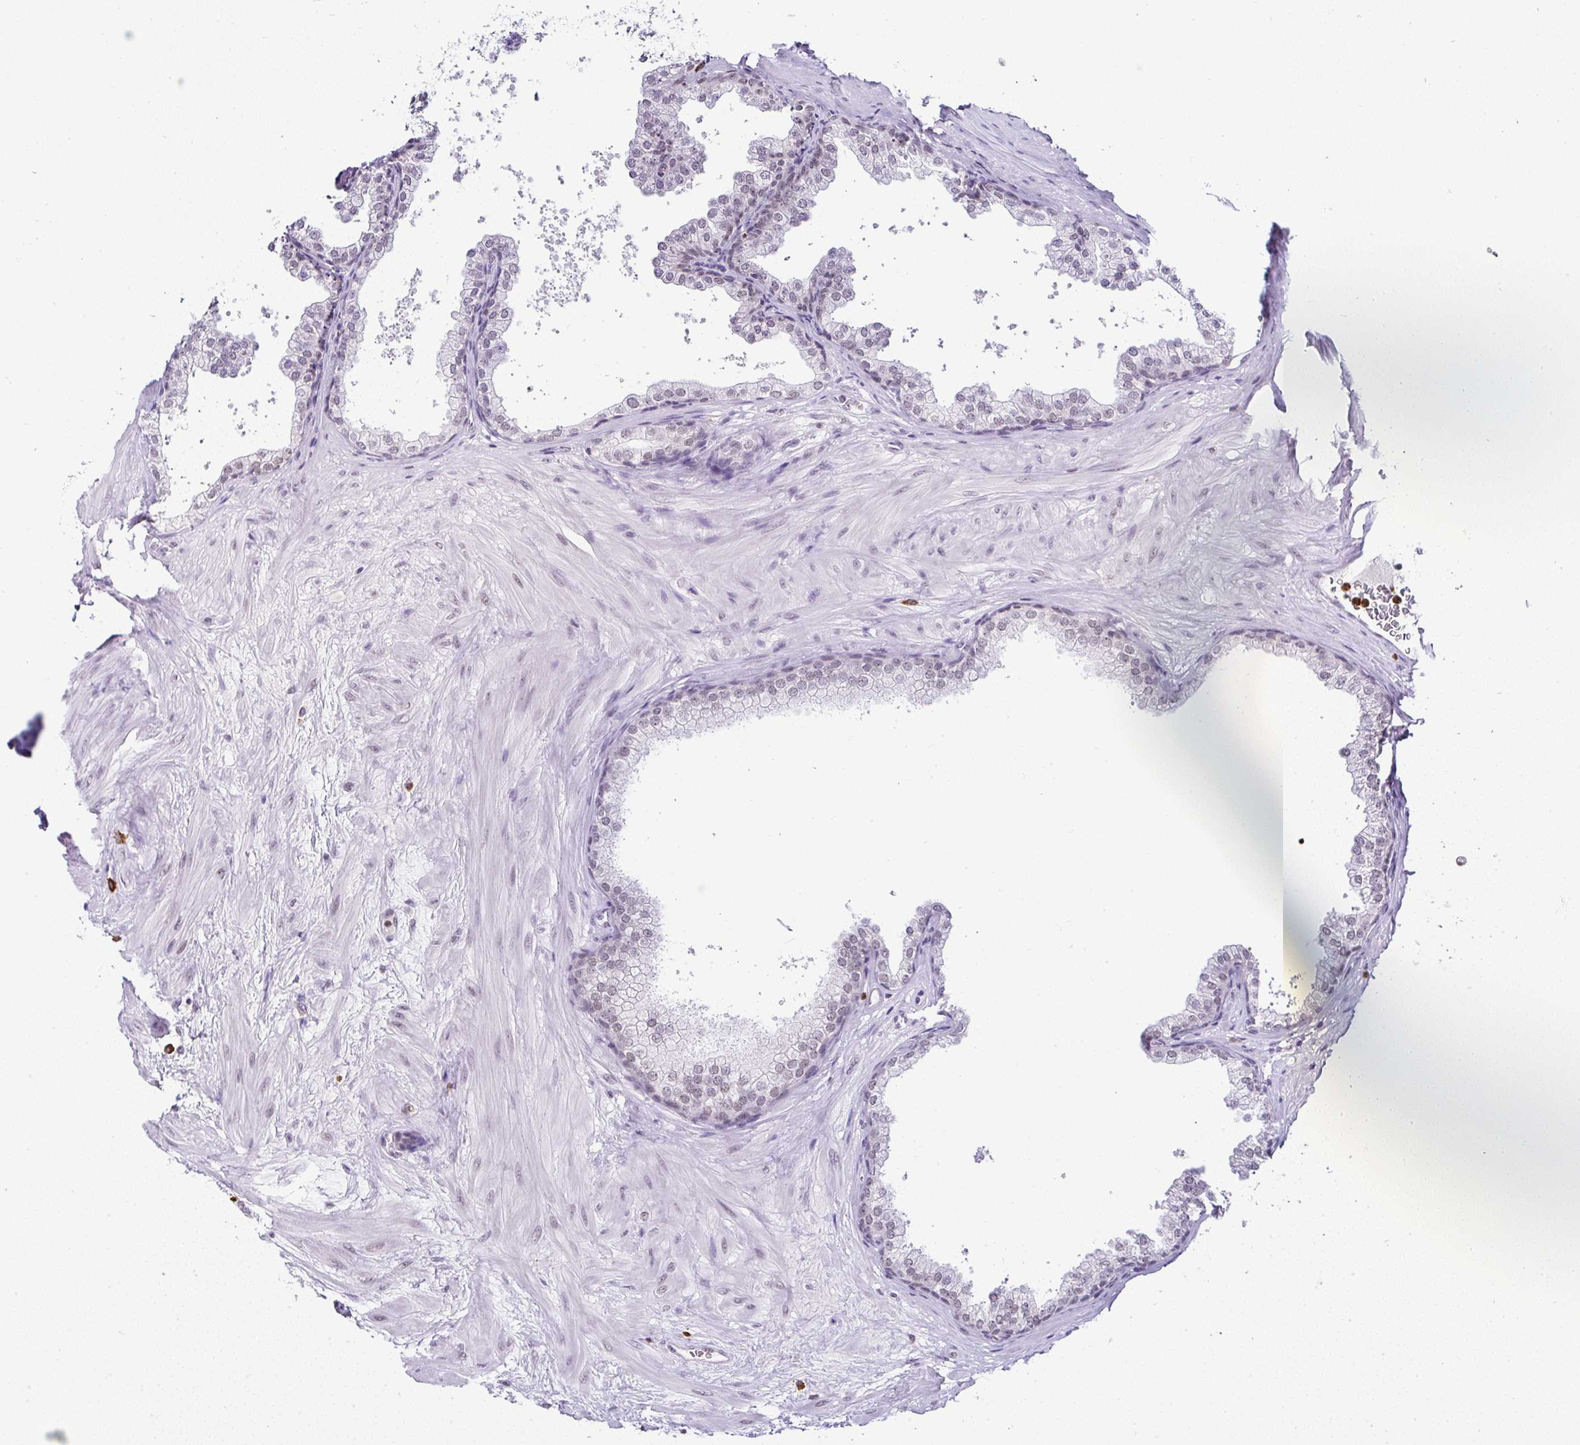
{"staining": {"intensity": "weak", "quantity": ">75%", "location": "nuclear"}, "tissue": "prostate", "cell_type": "Glandular cells", "image_type": "normal", "snomed": [{"axis": "morphology", "description": "Normal tissue, NOS"}, {"axis": "topography", "description": "Prostate"}], "caption": "A high-resolution photomicrograph shows immunohistochemistry (IHC) staining of normal prostate, which demonstrates weak nuclear staining in about >75% of glandular cells.", "gene": "PTPN2", "patient": {"sex": "male", "age": 37}}